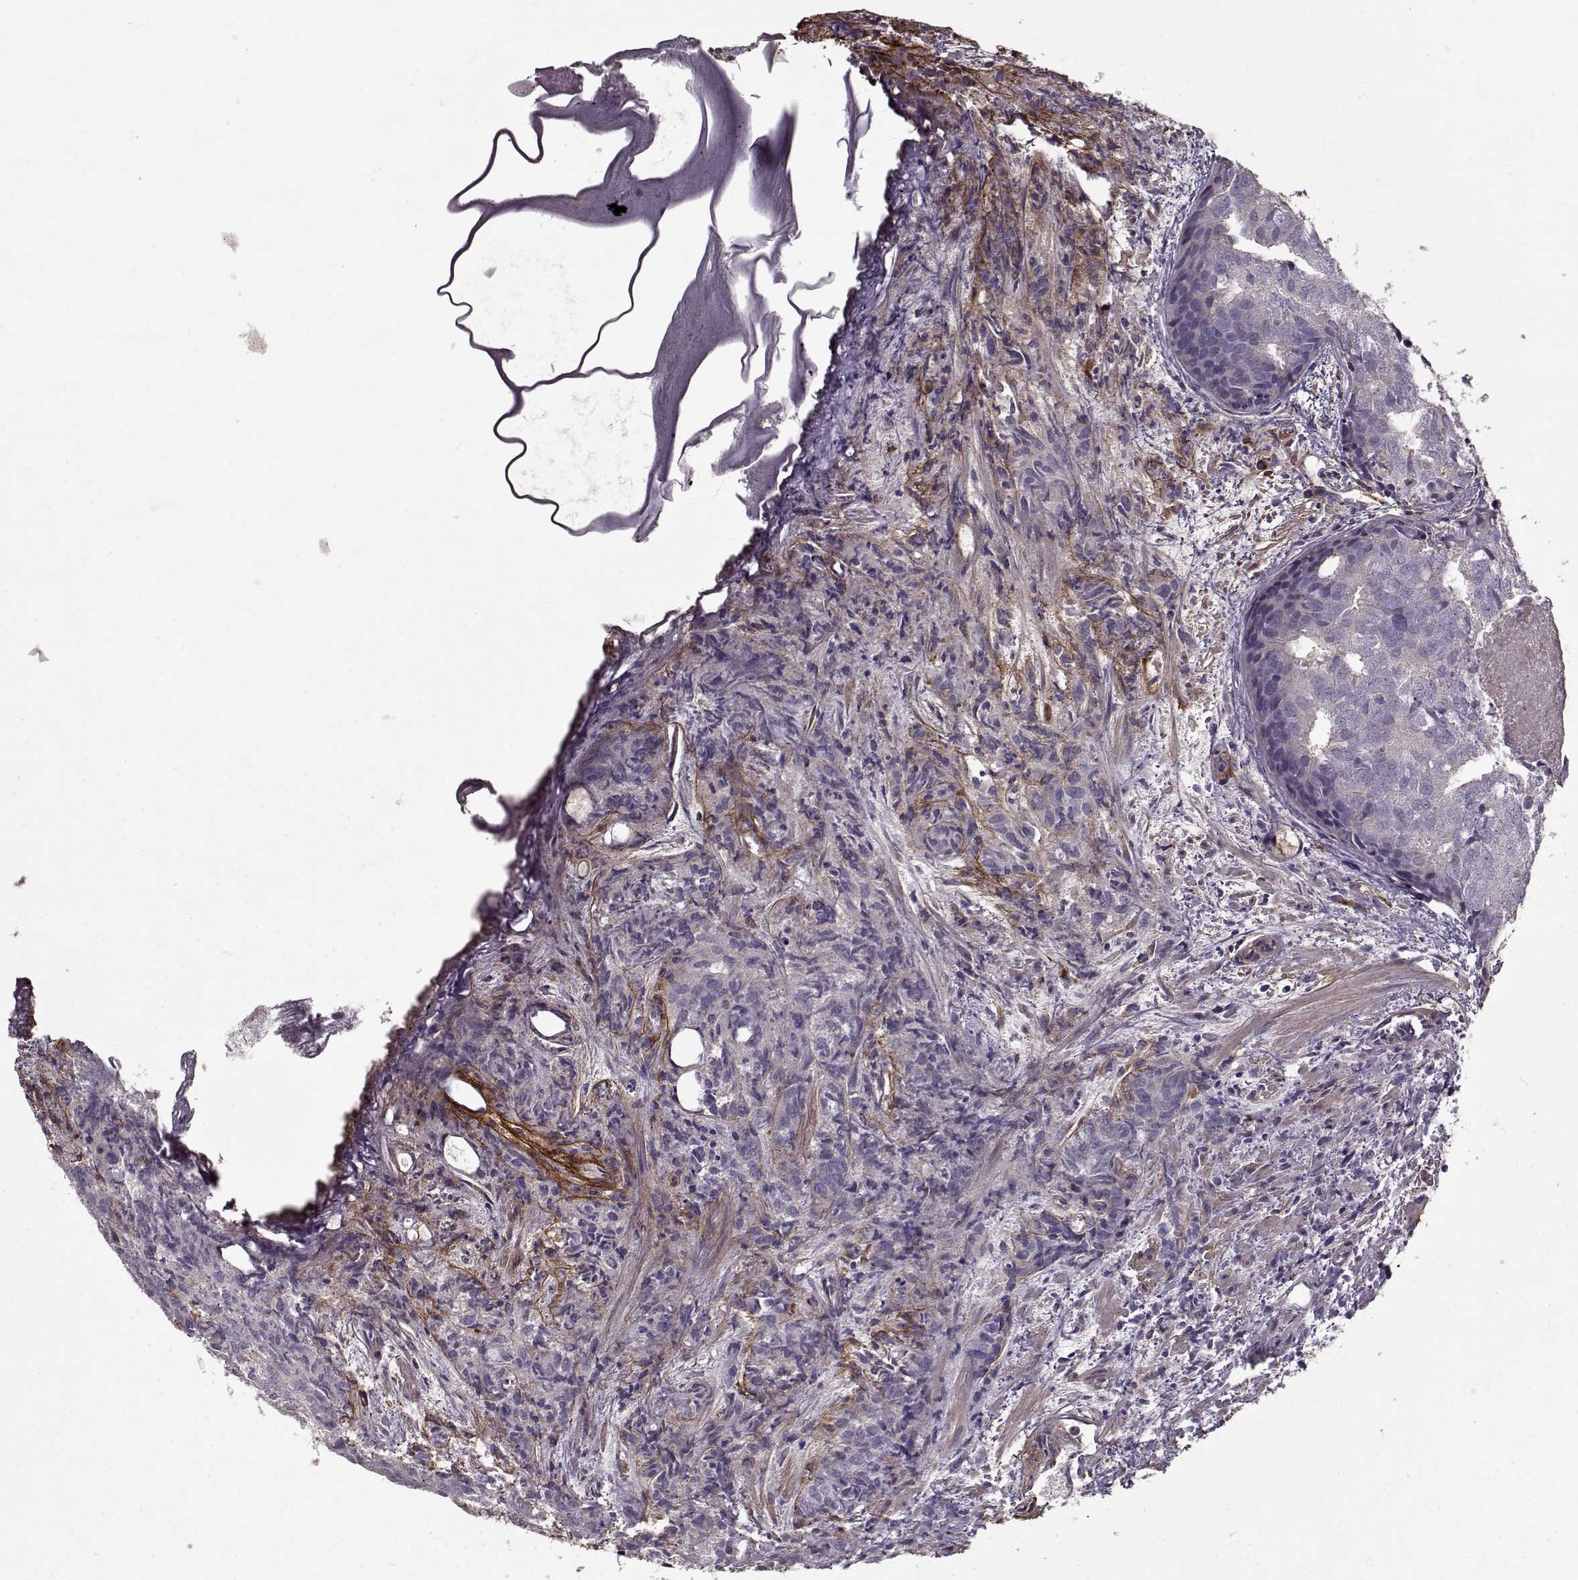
{"staining": {"intensity": "negative", "quantity": "none", "location": "none"}, "tissue": "prostate cancer", "cell_type": "Tumor cells", "image_type": "cancer", "snomed": [{"axis": "morphology", "description": "Adenocarcinoma, High grade"}, {"axis": "topography", "description": "Prostate"}], "caption": "A high-resolution image shows immunohistochemistry (IHC) staining of prostate cancer, which shows no significant staining in tumor cells.", "gene": "LAMA2", "patient": {"sex": "male", "age": 58}}